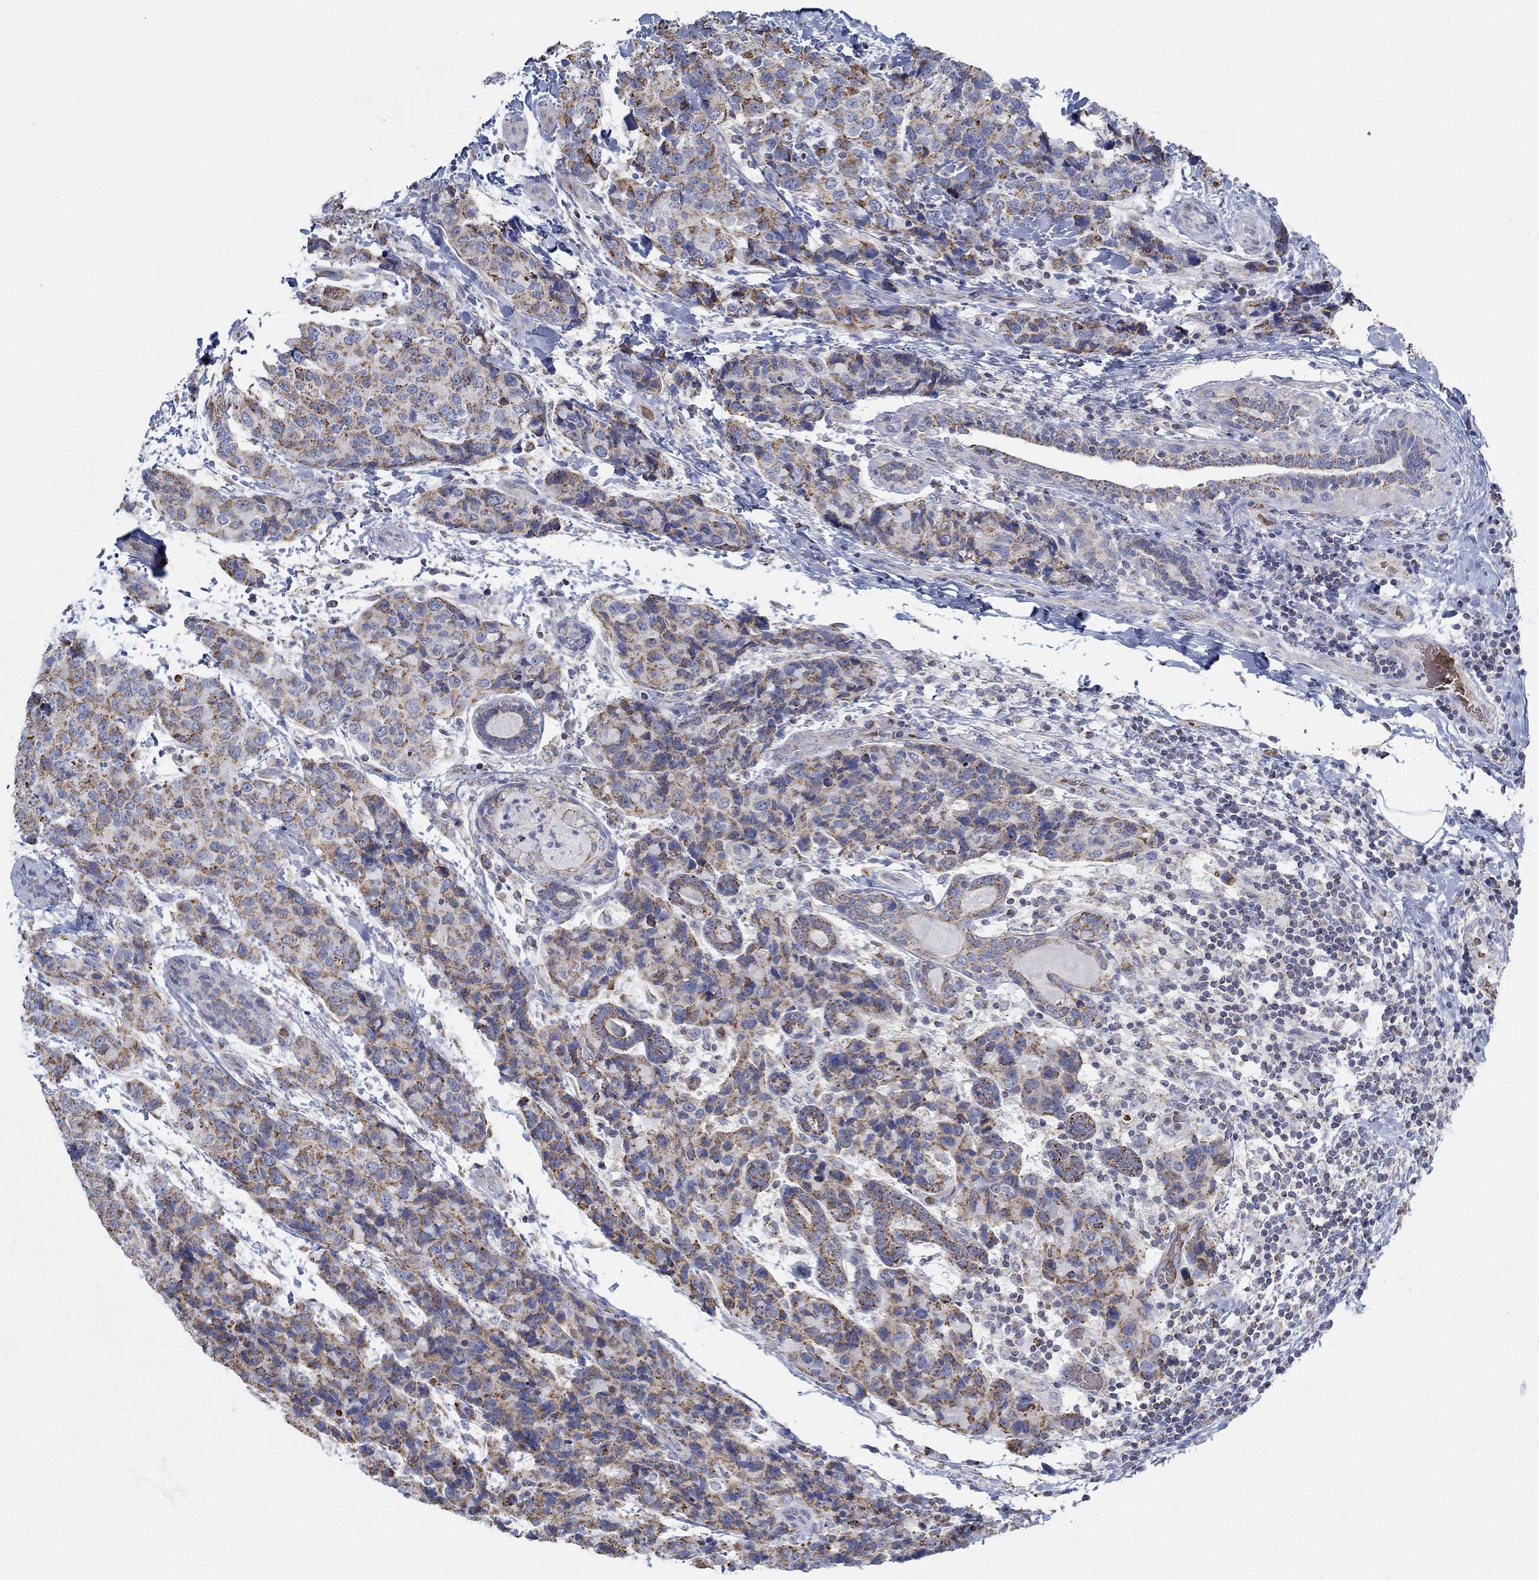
{"staining": {"intensity": "strong", "quantity": "25%-75%", "location": "cytoplasmic/membranous"}, "tissue": "breast cancer", "cell_type": "Tumor cells", "image_type": "cancer", "snomed": [{"axis": "morphology", "description": "Lobular carcinoma"}, {"axis": "topography", "description": "Breast"}], "caption": "A micrograph of breast lobular carcinoma stained for a protein reveals strong cytoplasmic/membranous brown staining in tumor cells. (DAB = brown stain, brightfield microscopy at high magnification).", "gene": "GLOD5", "patient": {"sex": "female", "age": 59}}